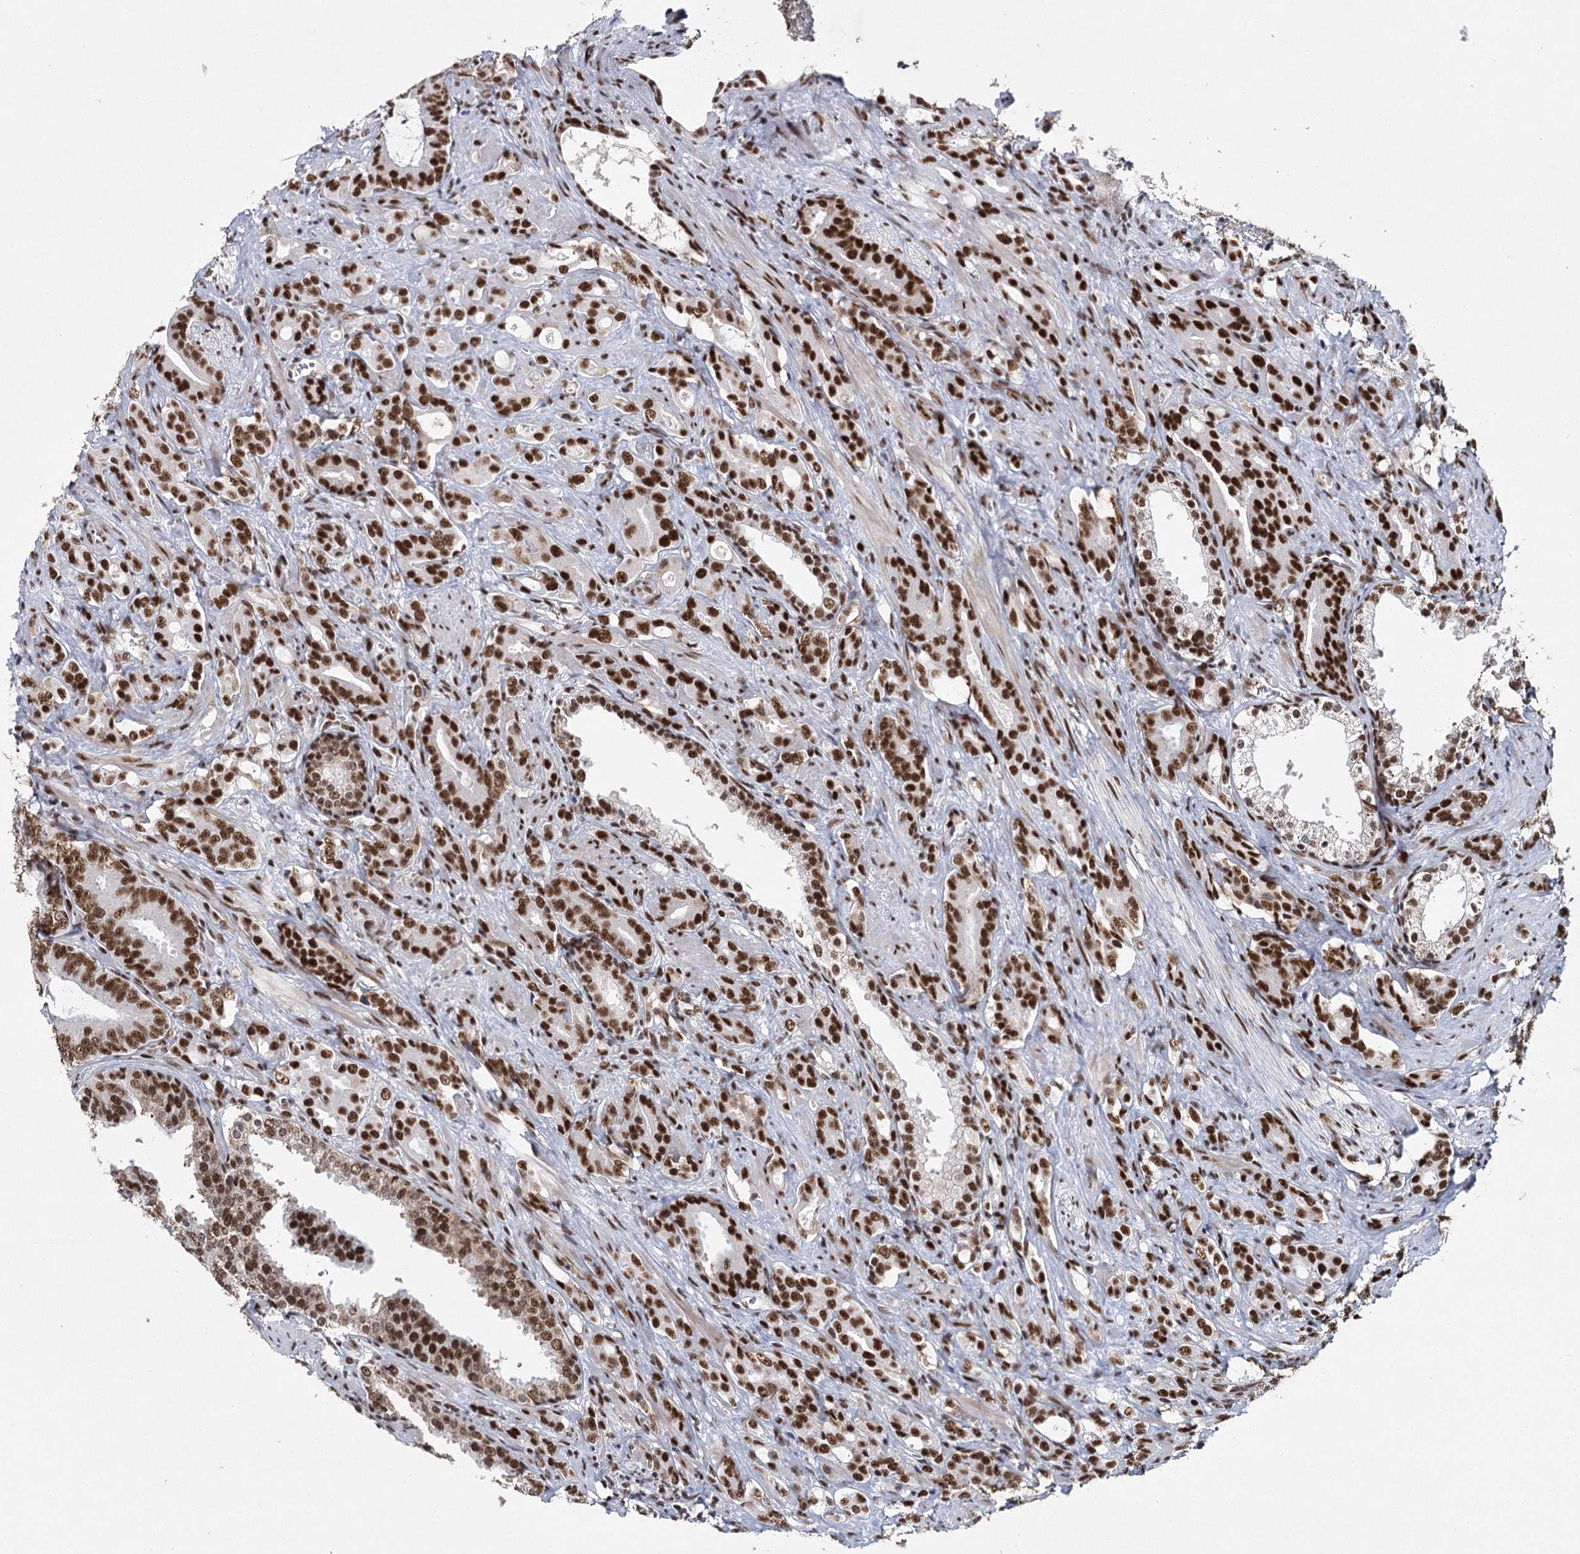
{"staining": {"intensity": "moderate", "quantity": ">75%", "location": "nuclear"}, "tissue": "prostate cancer", "cell_type": "Tumor cells", "image_type": "cancer", "snomed": [{"axis": "morphology", "description": "Adenocarcinoma, High grade"}, {"axis": "topography", "description": "Prostate"}], "caption": "About >75% of tumor cells in prostate cancer demonstrate moderate nuclear protein expression as visualized by brown immunohistochemical staining.", "gene": "SCAF8", "patient": {"sex": "male", "age": 72}}